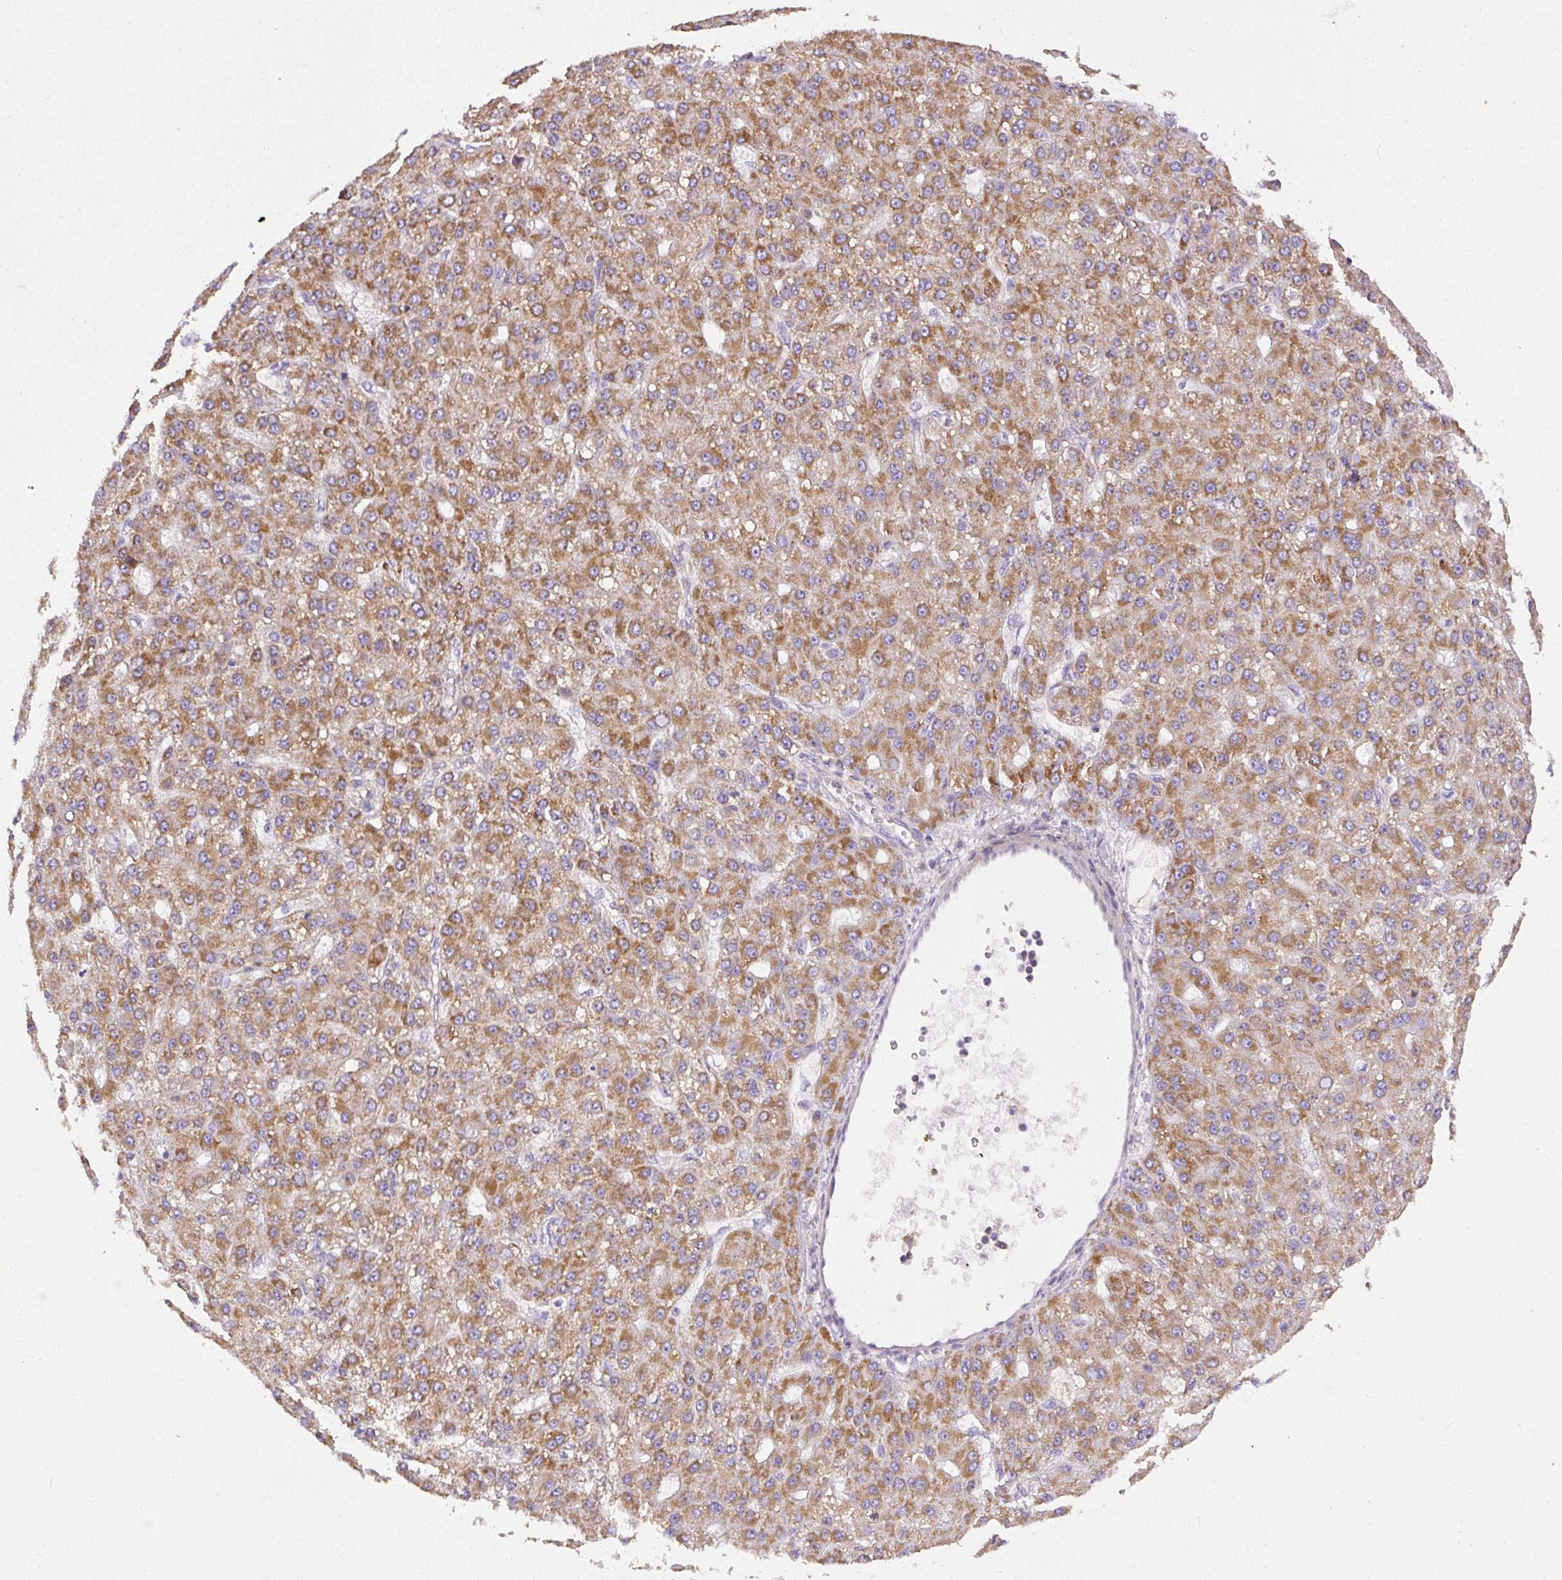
{"staining": {"intensity": "moderate", "quantity": ">75%", "location": "cytoplasmic/membranous"}, "tissue": "liver cancer", "cell_type": "Tumor cells", "image_type": "cancer", "snomed": [{"axis": "morphology", "description": "Carcinoma, Hepatocellular, NOS"}, {"axis": "topography", "description": "Liver"}], "caption": "Brown immunohistochemical staining in human liver cancer exhibits moderate cytoplasmic/membranous positivity in approximately >75% of tumor cells. The staining is performed using DAB (3,3'-diaminobenzidine) brown chromogen to label protein expression. The nuclei are counter-stained blue using hematoxylin.", "gene": "NDUFAF2", "patient": {"sex": "male", "age": 67}}